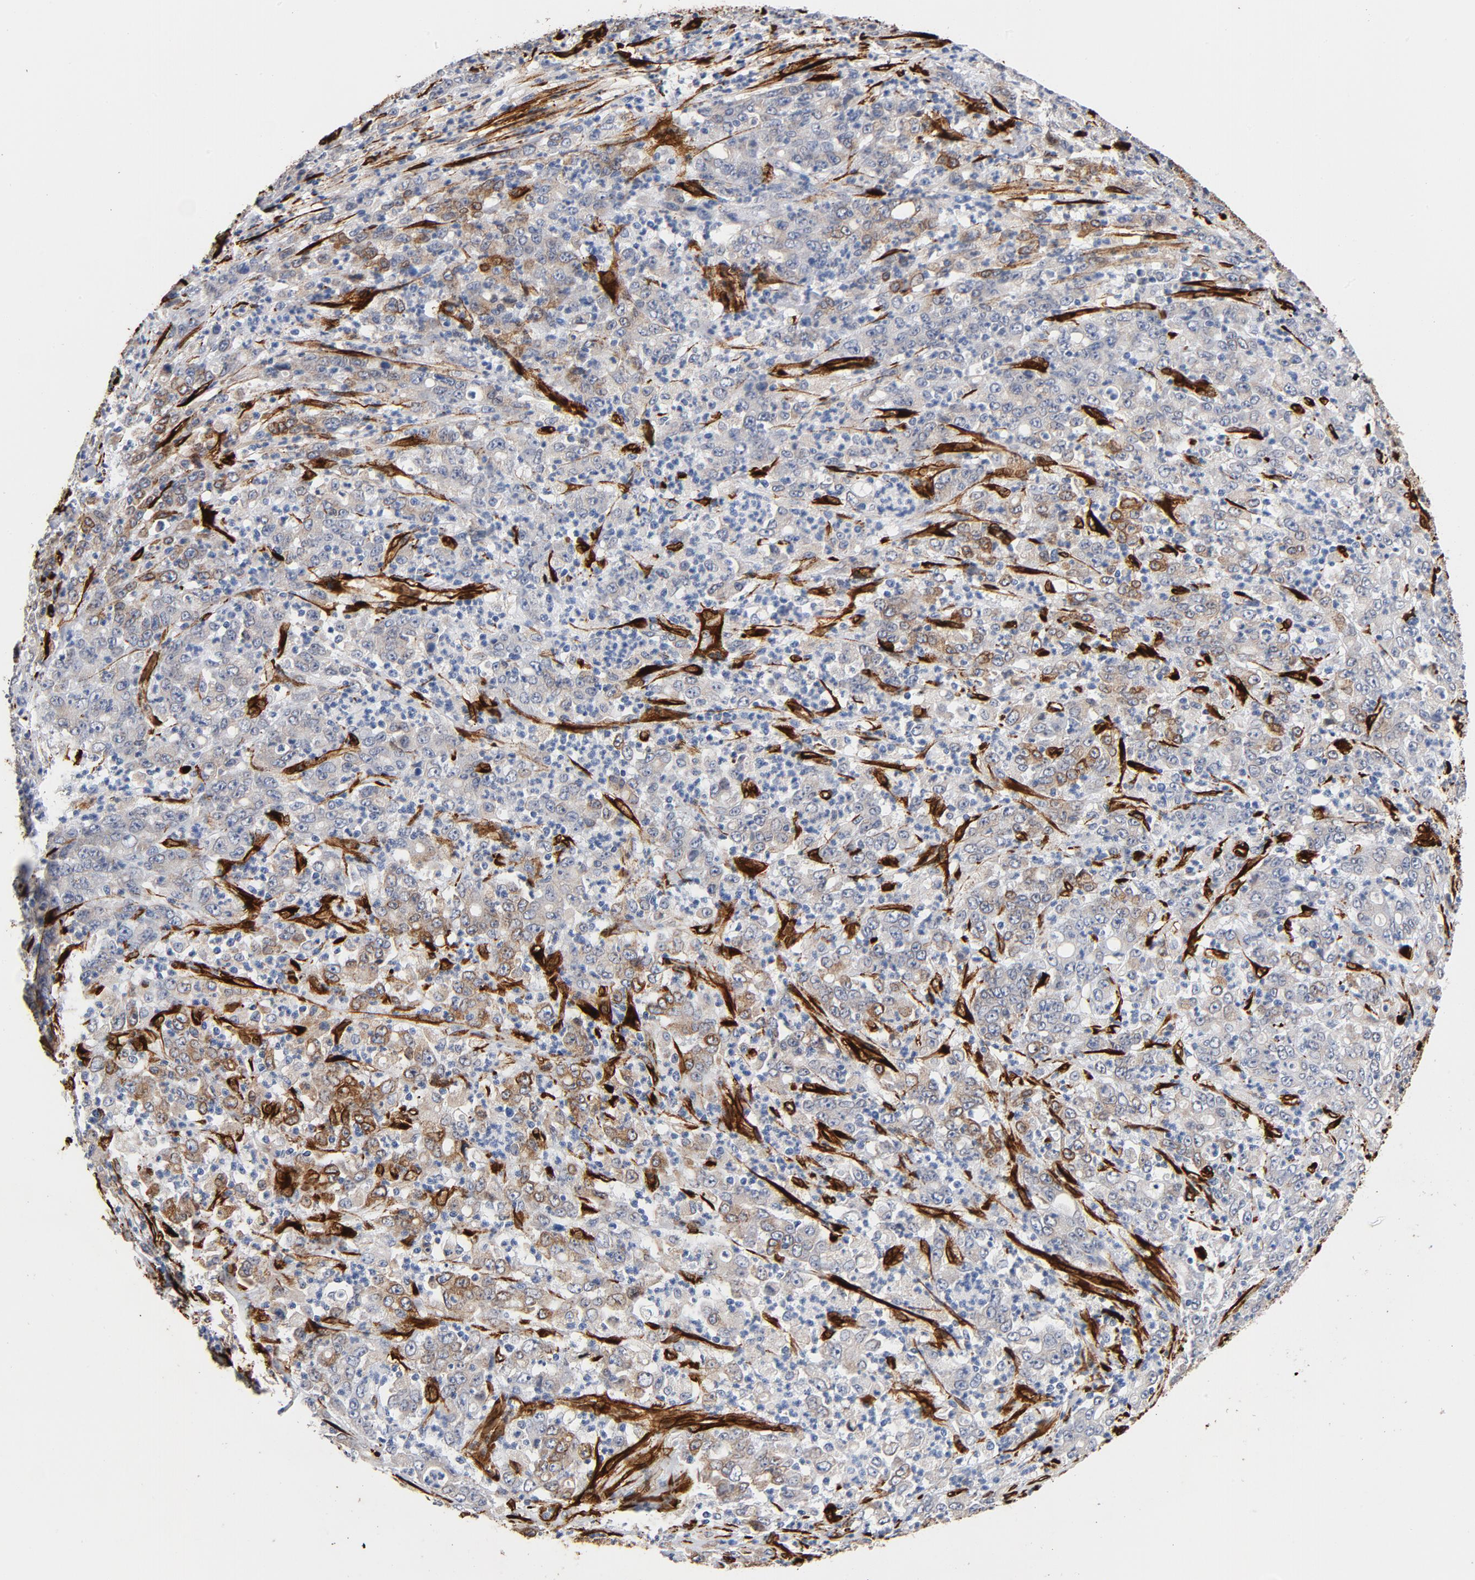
{"staining": {"intensity": "weak", "quantity": ">75%", "location": "cytoplasmic/membranous"}, "tissue": "stomach cancer", "cell_type": "Tumor cells", "image_type": "cancer", "snomed": [{"axis": "morphology", "description": "Adenocarcinoma, NOS"}, {"axis": "topography", "description": "Stomach, lower"}], "caption": "IHC (DAB) staining of human stomach cancer (adenocarcinoma) exhibits weak cytoplasmic/membranous protein staining in approximately >75% of tumor cells.", "gene": "SERPINH1", "patient": {"sex": "female", "age": 71}}